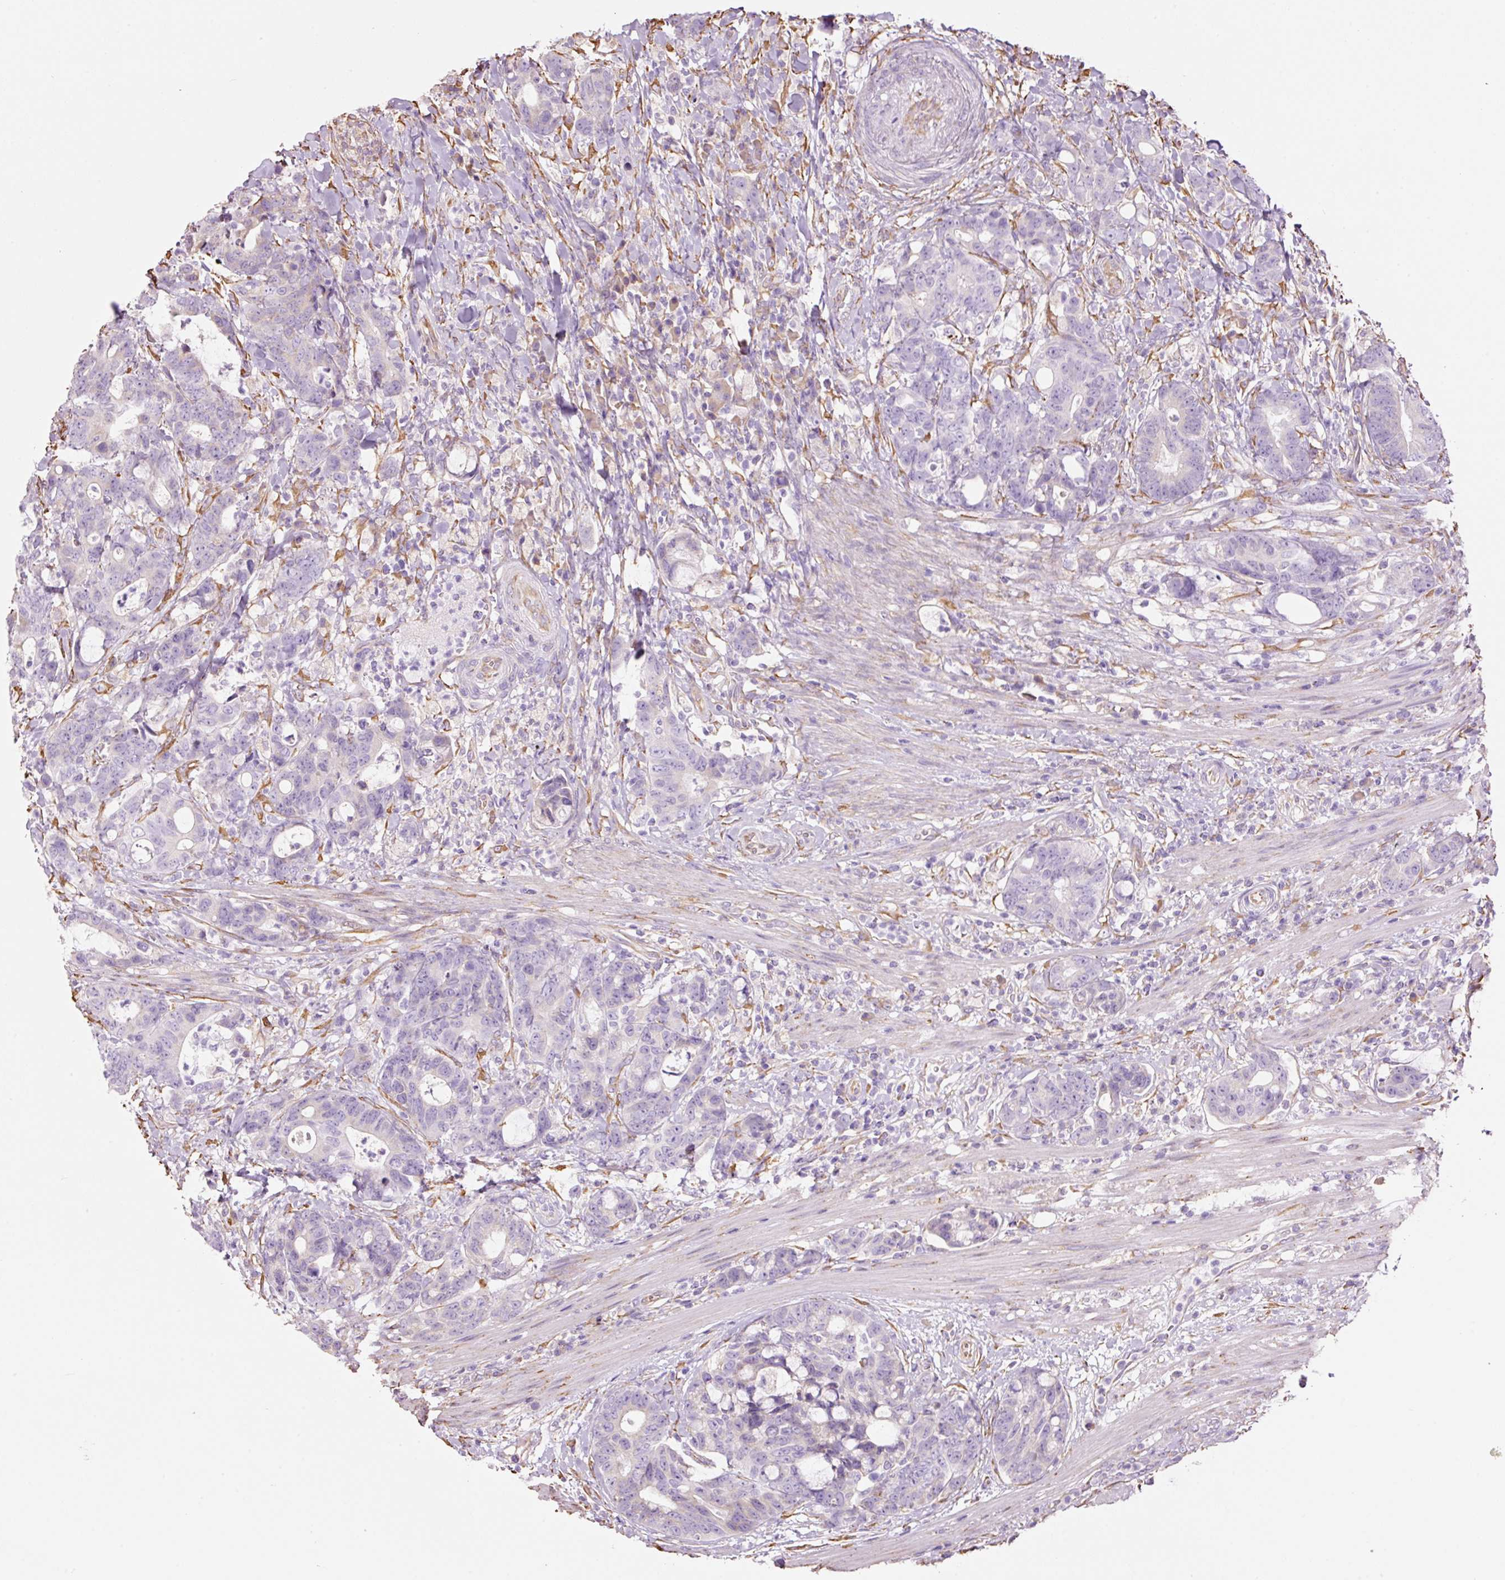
{"staining": {"intensity": "negative", "quantity": "none", "location": "none"}, "tissue": "colorectal cancer", "cell_type": "Tumor cells", "image_type": "cancer", "snomed": [{"axis": "morphology", "description": "Adenocarcinoma, NOS"}, {"axis": "topography", "description": "Colon"}], "caption": "DAB immunohistochemical staining of human adenocarcinoma (colorectal) exhibits no significant positivity in tumor cells.", "gene": "GCG", "patient": {"sex": "female", "age": 82}}